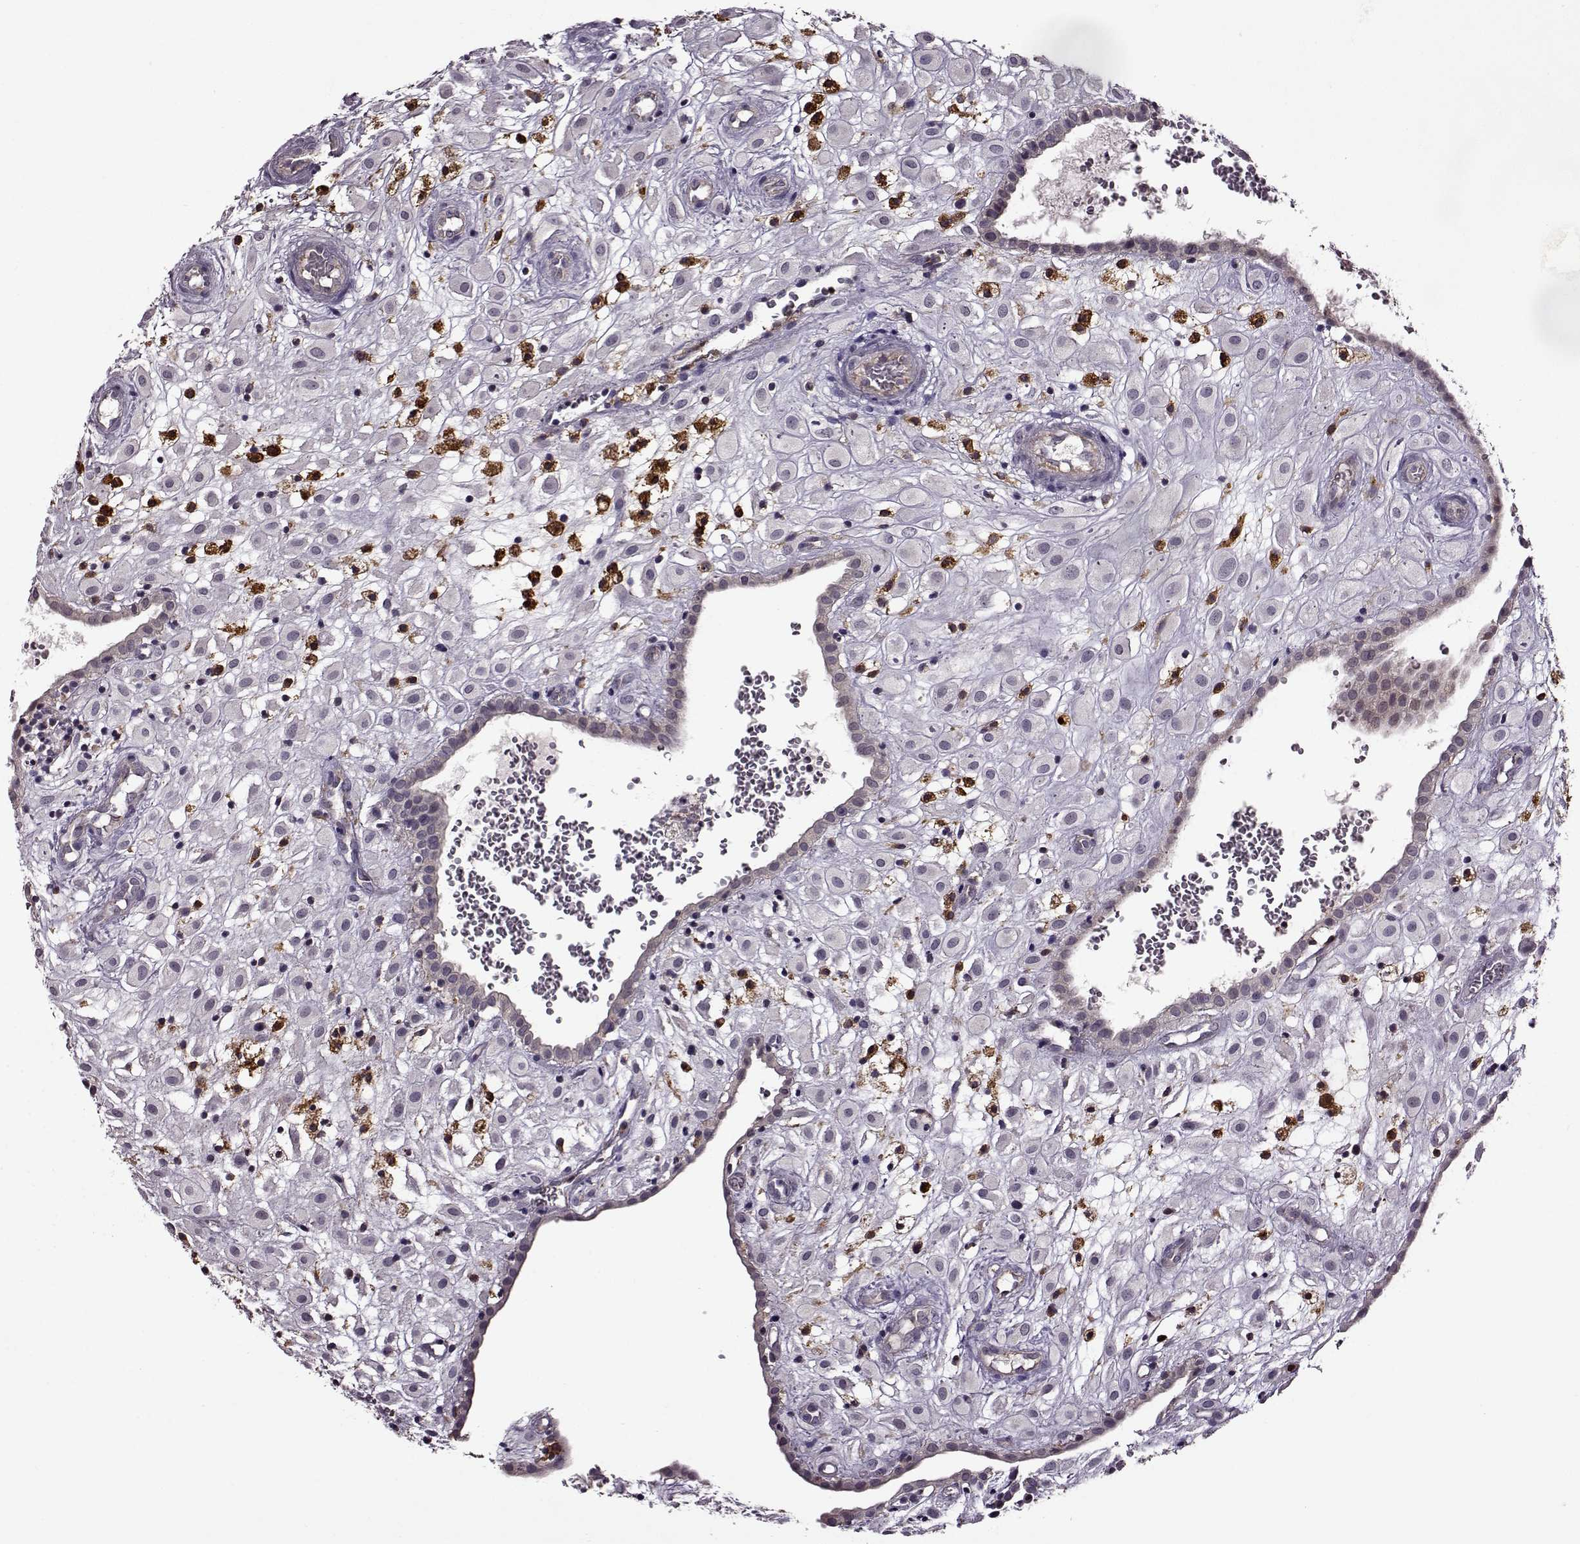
{"staining": {"intensity": "negative", "quantity": "none", "location": "none"}, "tissue": "placenta", "cell_type": "Decidual cells", "image_type": "normal", "snomed": [{"axis": "morphology", "description": "Normal tissue, NOS"}, {"axis": "topography", "description": "Placenta"}], "caption": "An immunohistochemistry photomicrograph of benign placenta is shown. There is no staining in decidual cells of placenta.", "gene": "MTSS1", "patient": {"sex": "female", "age": 24}}